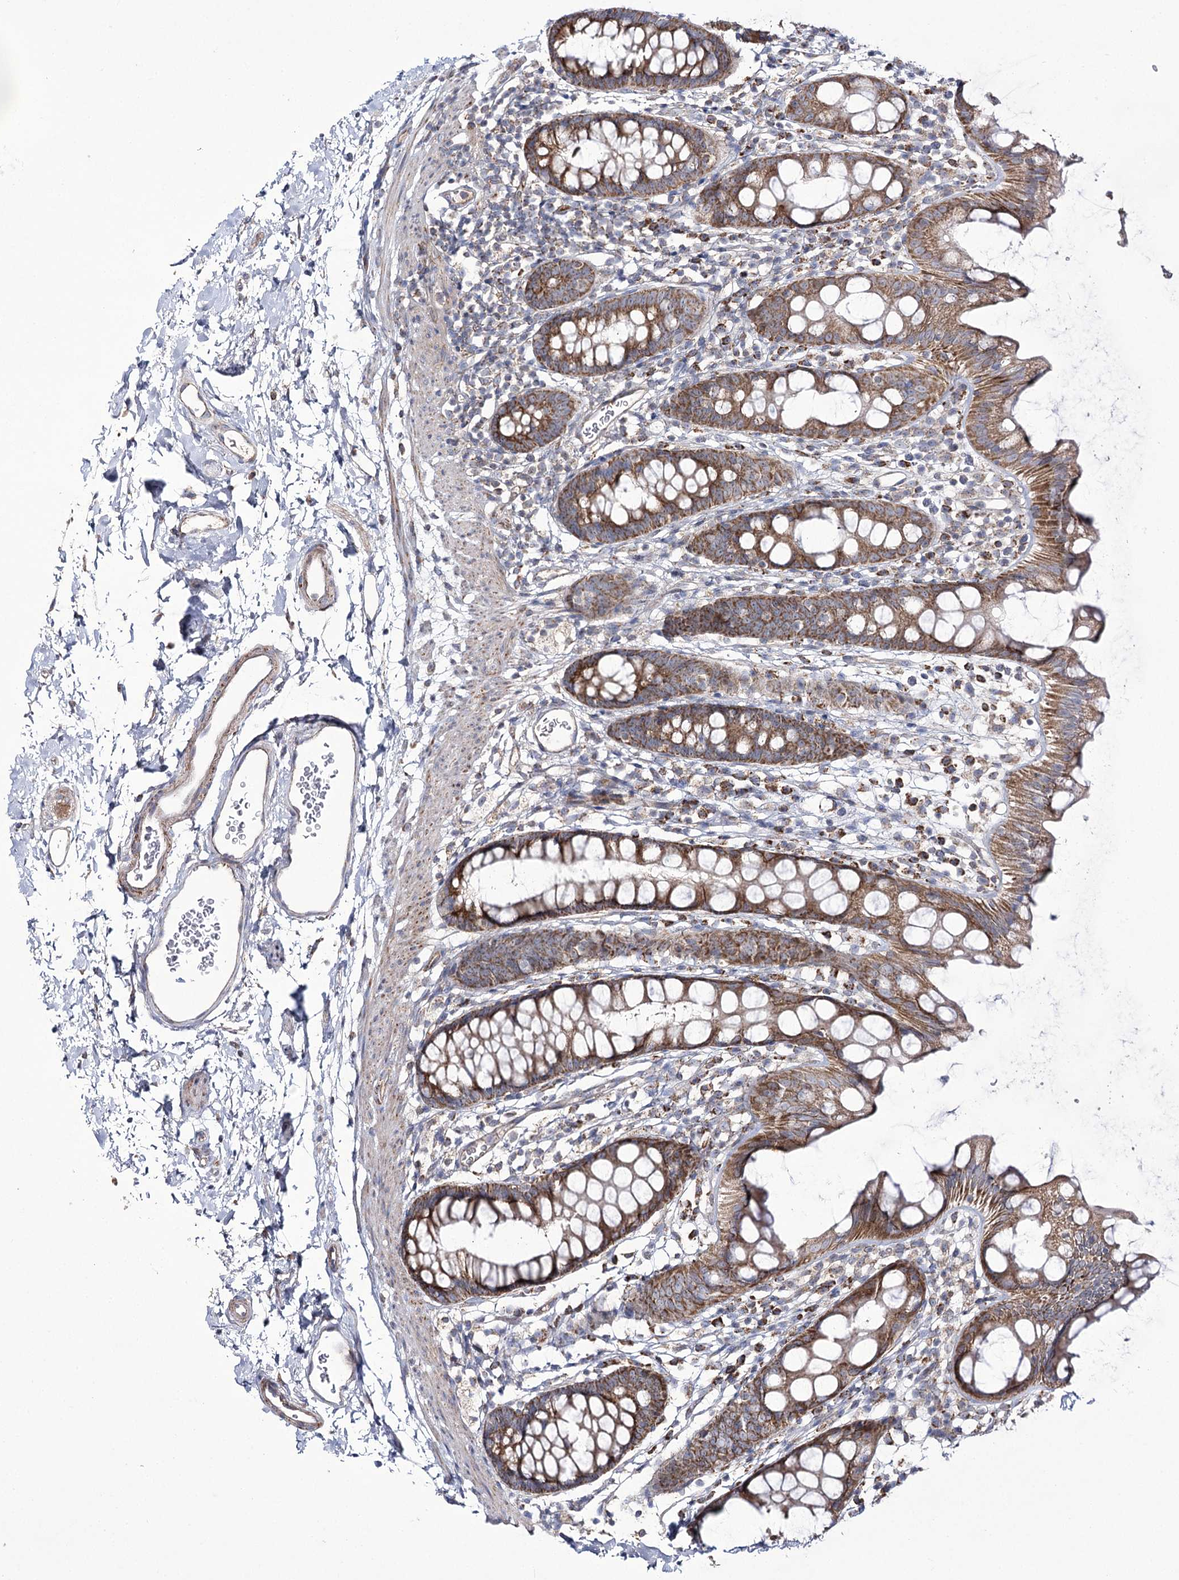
{"staining": {"intensity": "moderate", "quantity": ">75%", "location": "cytoplasmic/membranous"}, "tissue": "rectum", "cell_type": "Glandular cells", "image_type": "normal", "snomed": [{"axis": "morphology", "description": "Normal tissue, NOS"}, {"axis": "topography", "description": "Rectum"}], "caption": "DAB immunohistochemical staining of unremarkable human rectum displays moderate cytoplasmic/membranous protein staining in about >75% of glandular cells.", "gene": "NADK2", "patient": {"sex": "female", "age": 65}}